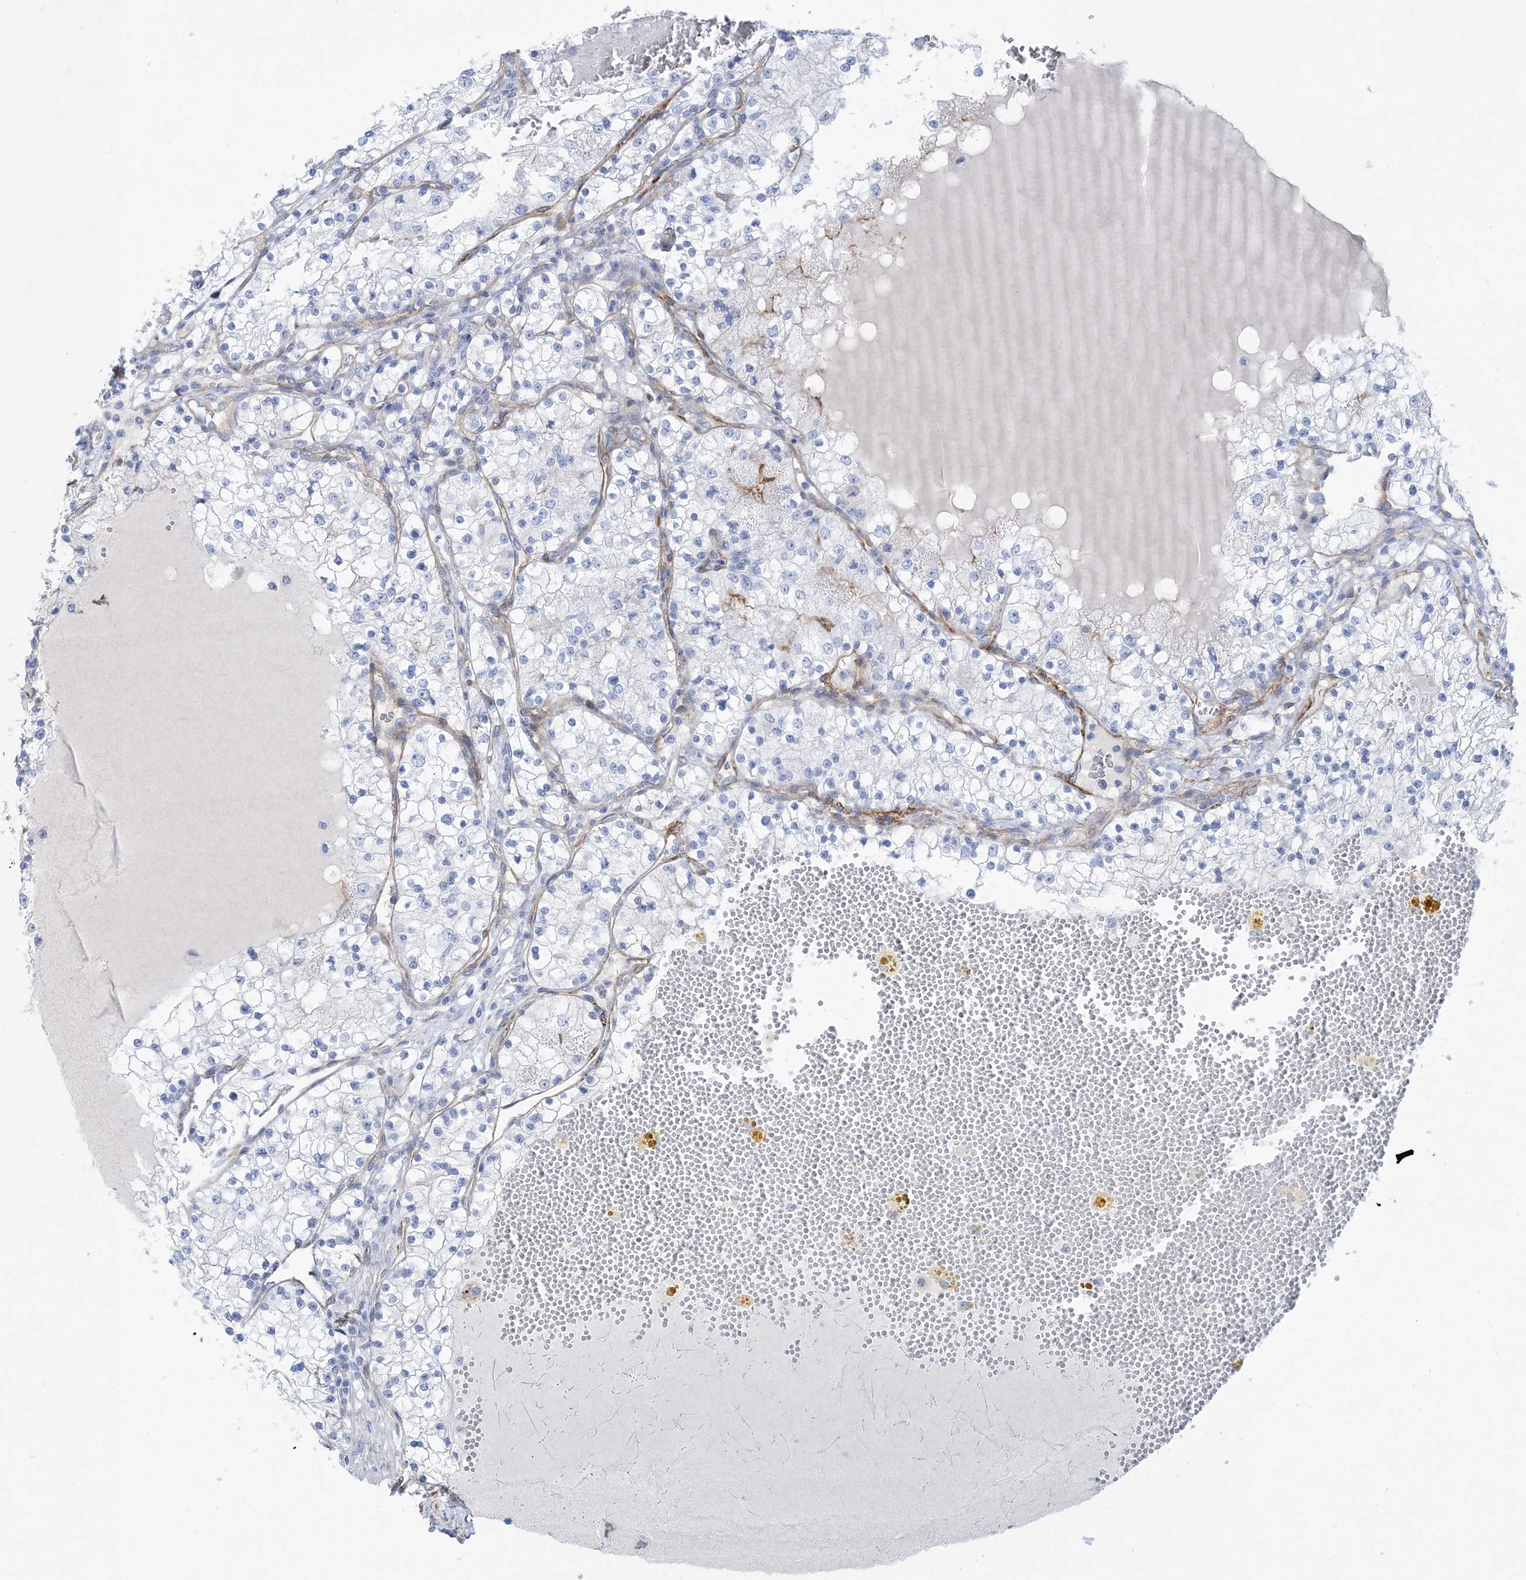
{"staining": {"intensity": "negative", "quantity": "none", "location": "none"}, "tissue": "renal cancer", "cell_type": "Tumor cells", "image_type": "cancer", "snomed": [{"axis": "morphology", "description": "Normal tissue, NOS"}, {"axis": "morphology", "description": "Adenocarcinoma, NOS"}, {"axis": "topography", "description": "Kidney"}], "caption": "IHC of human adenocarcinoma (renal) displays no positivity in tumor cells. The staining was performed using DAB (3,3'-diaminobenzidine) to visualize the protein expression in brown, while the nuclei were stained in blue with hematoxylin (Magnification: 20x).", "gene": "SHANK1", "patient": {"sex": "male", "age": 68}}